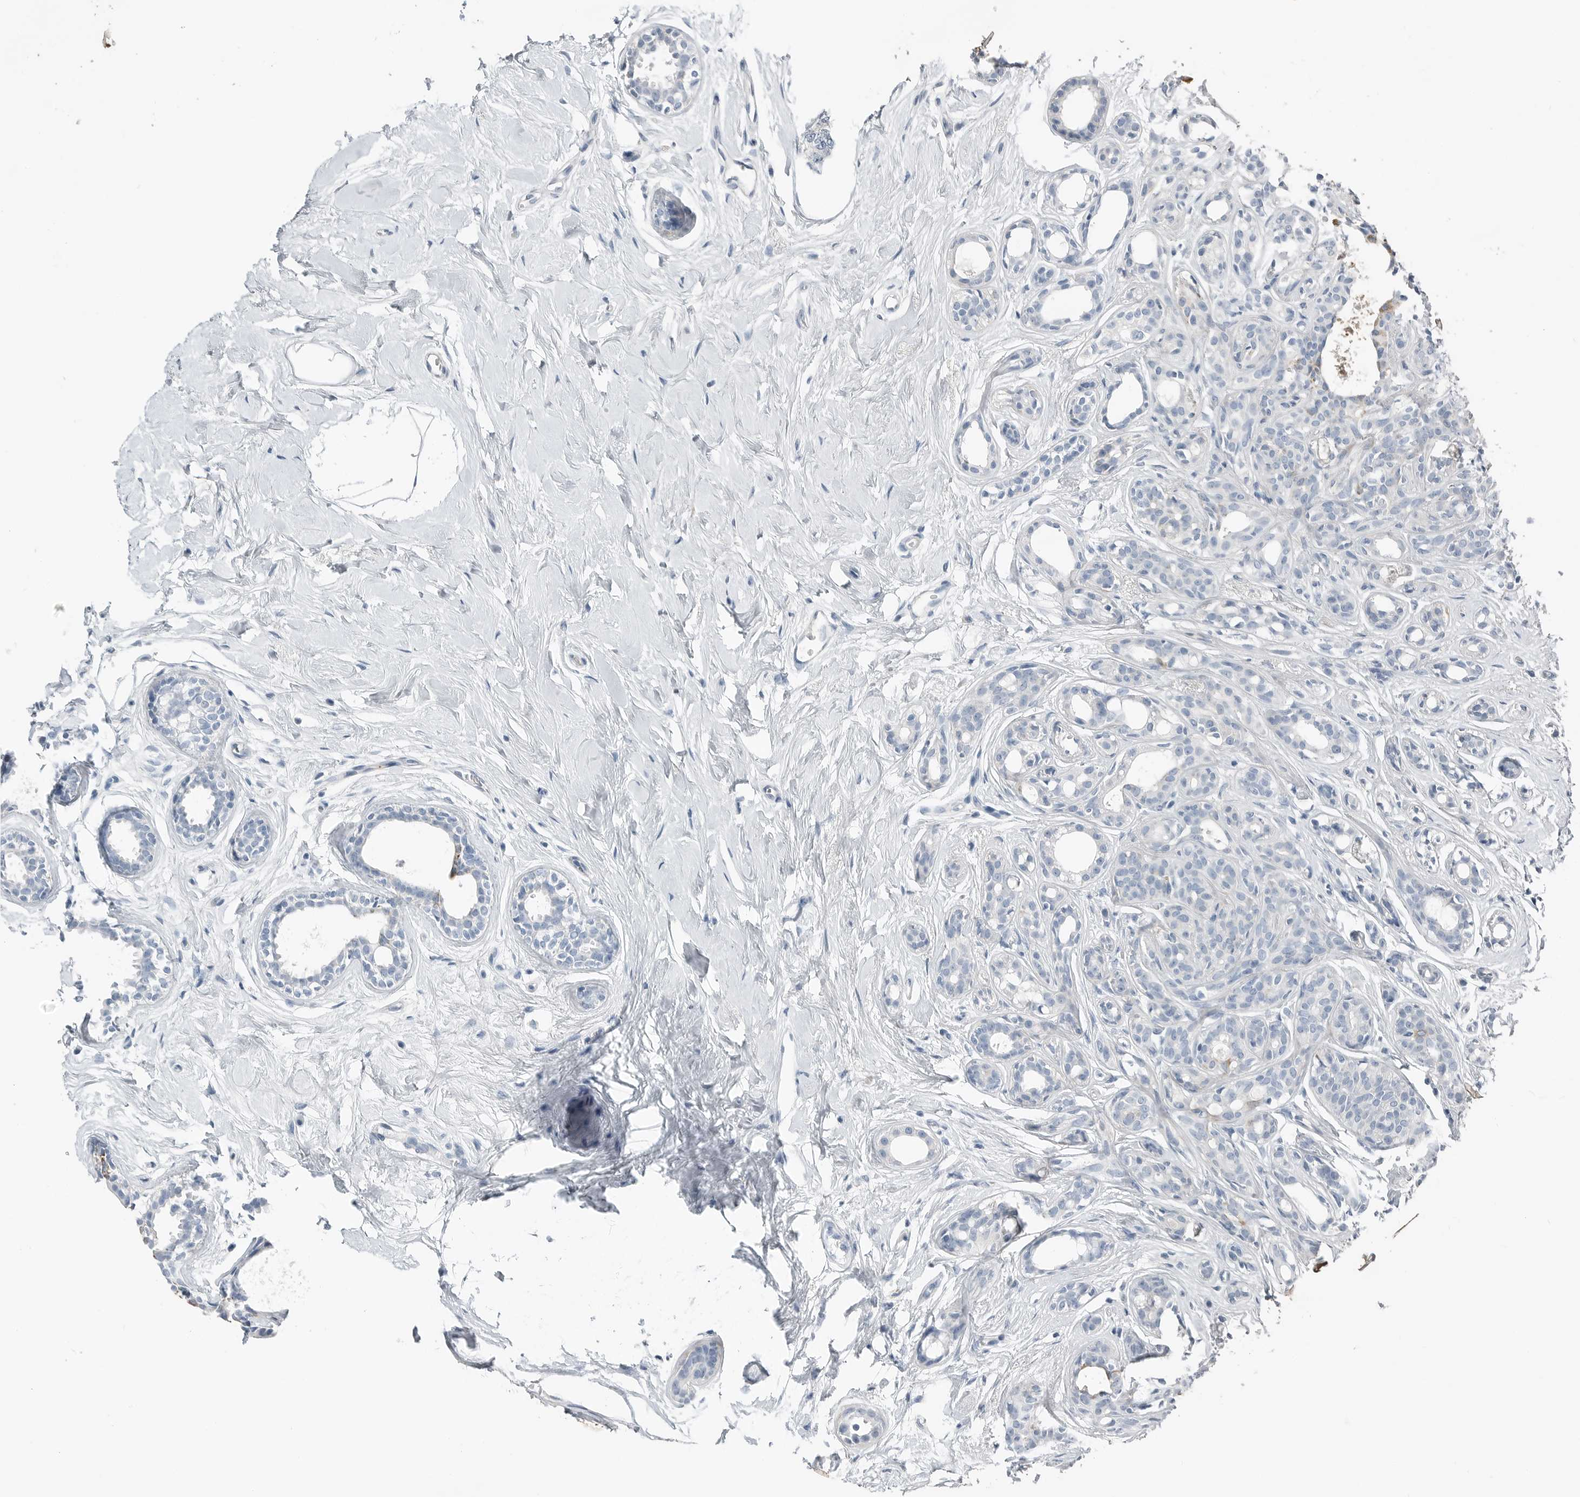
{"staining": {"intensity": "negative", "quantity": "none", "location": "none"}, "tissue": "breast cancer", "cell_type": "Tumor cells", "image_type": "cancer", "snomed": [{"axis": "morphology", "description": "Duct carcinoma"}, {"axis": "topography", "description": "Breast"}], "caption": "High power microscopy micrograph of an immunohistochemistry (IHC) histopathology image of invasive ductal carcinoma (breast), revealing no significant expression in tumor cells. (DAB (3,3'-diaminobenzidine) immunohistochemistry (IHC) visualized using brightfield microscopy, high magnification).", "gene": "SERPINB7", "patient": {"sex": "female", "age": 55}}